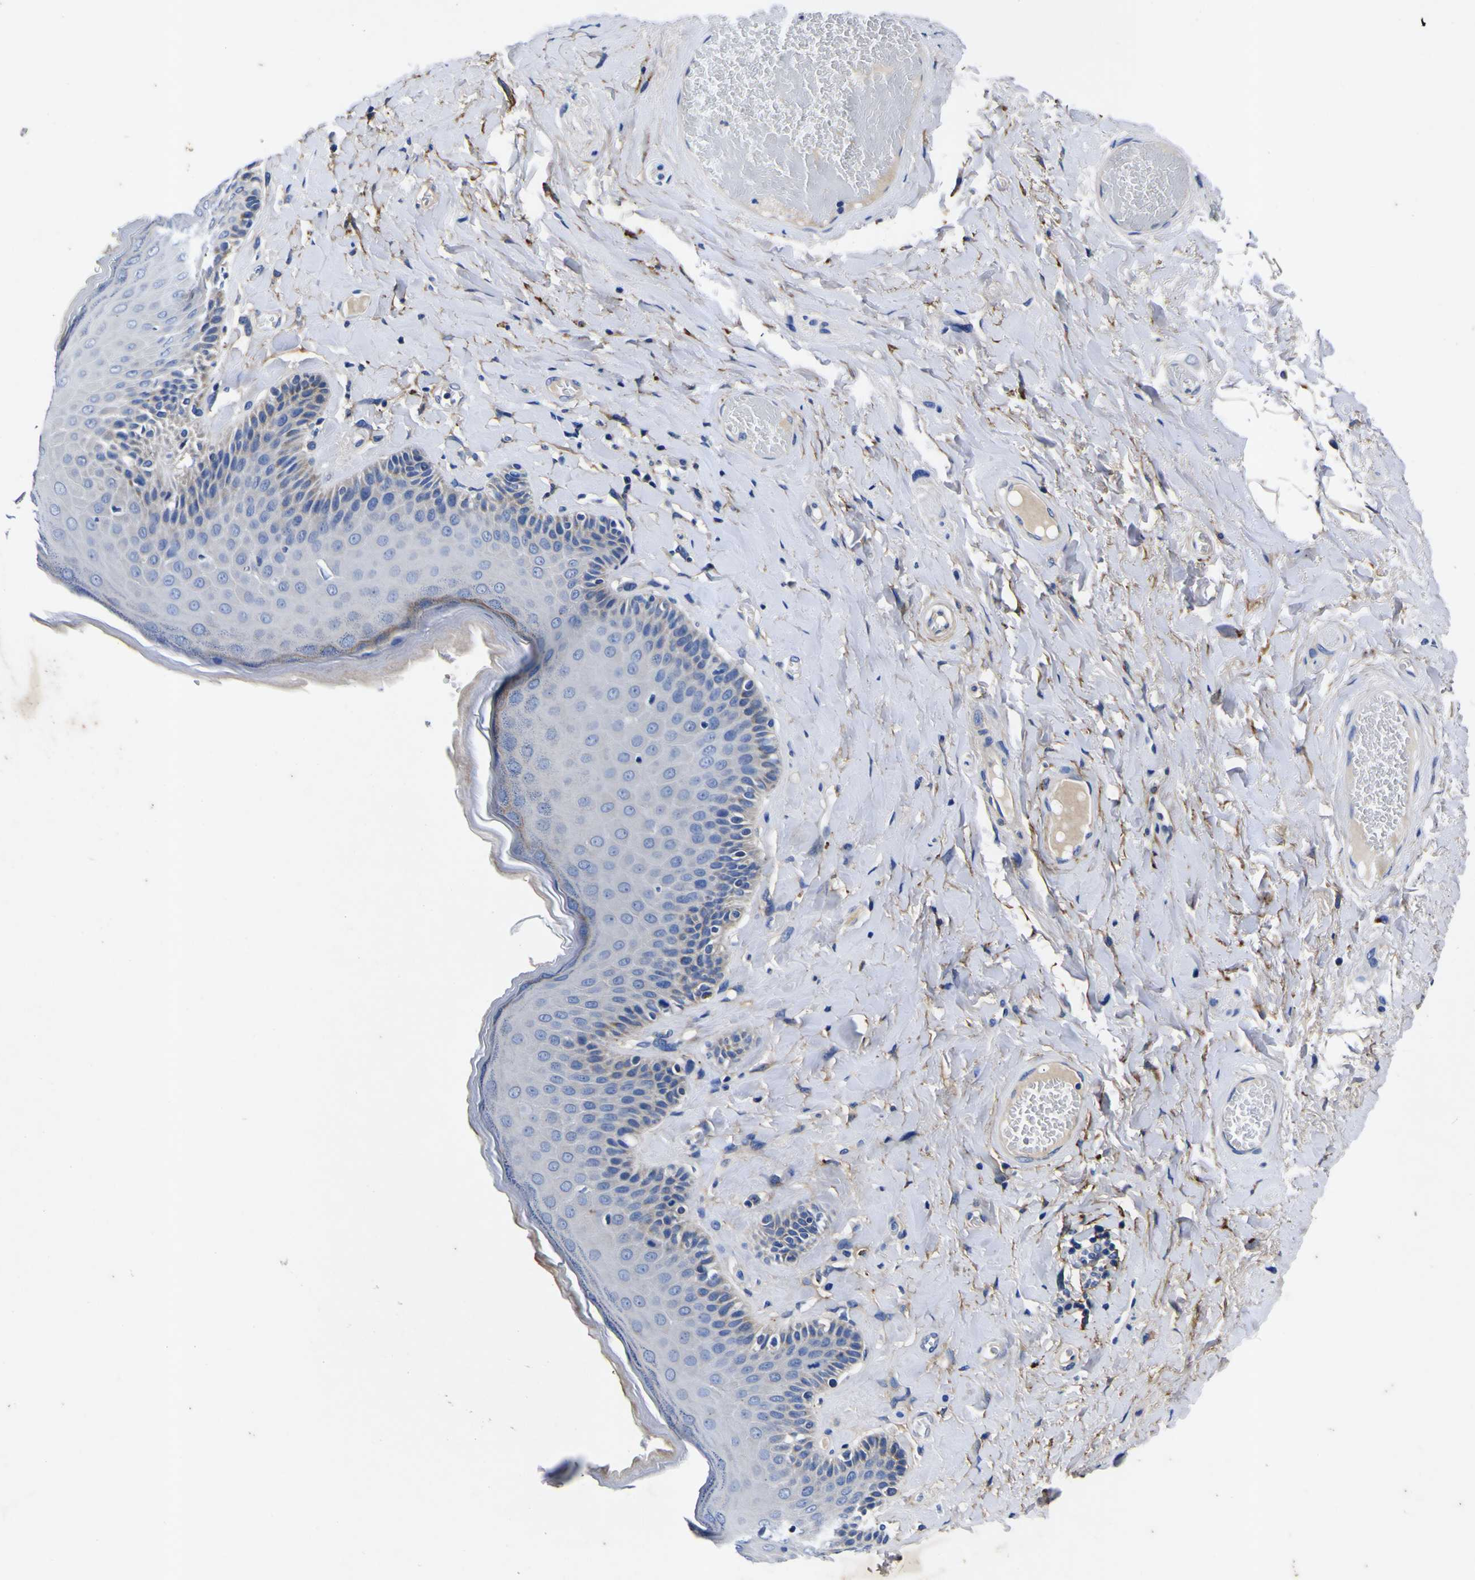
{"staining": {"intensity": "negative", "quantity": "none", "location": "none"}, "tissue": "skin", "cell_type": "Epidermal cells", "image_type": "normal", "snomed": [{"axis": "morphology", "description": "Normal tissue, NOS"}, {"axis": "topography", "description": "Anal"}], "caption": "Protein analysis of normal skin displays no significant staining in epidermal cells.", "gene": "VASN", "patient": {"sex": "male", "age": 69}}